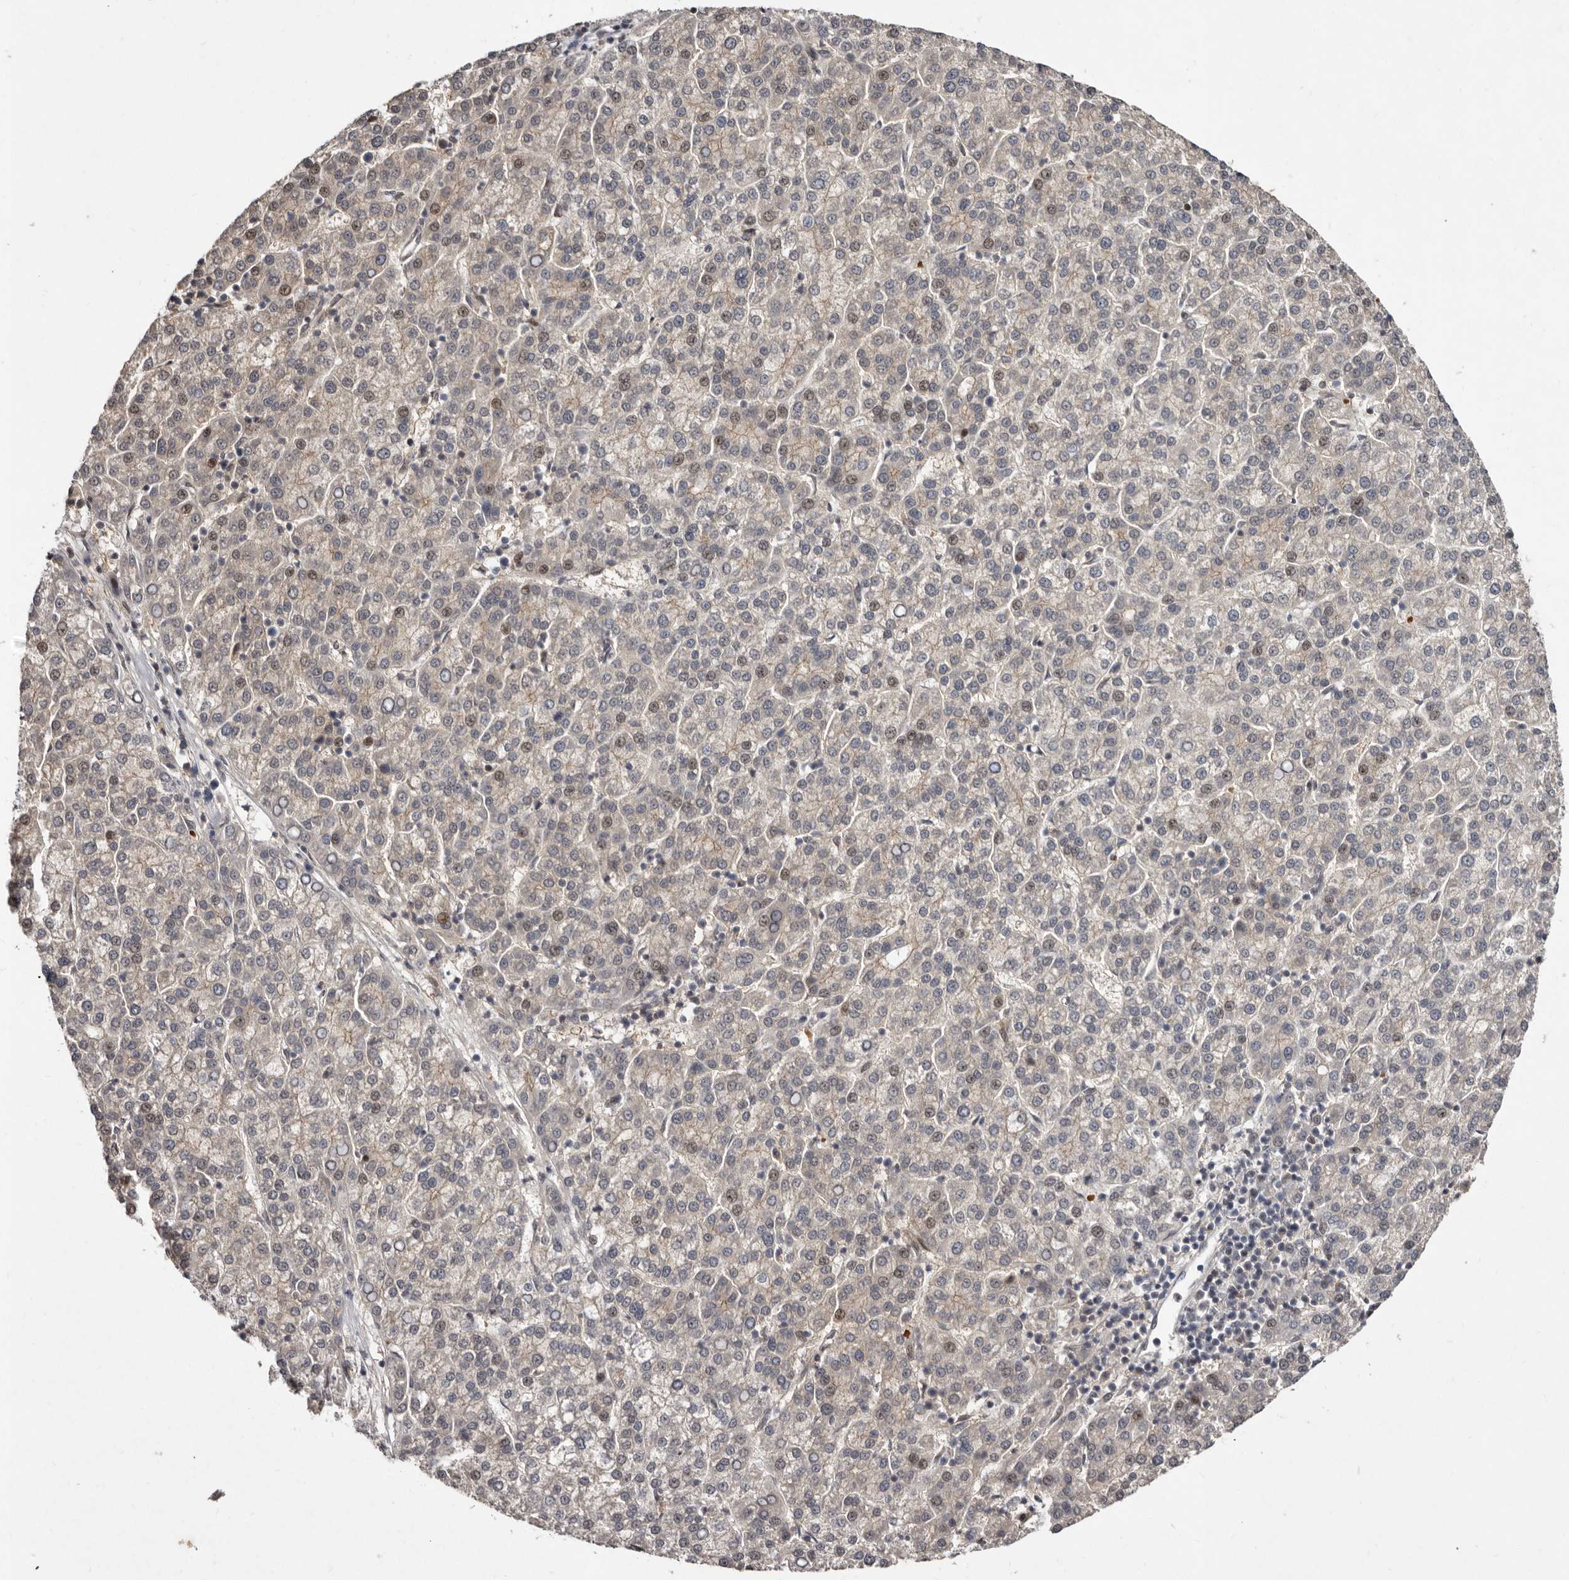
{"staining": {"intensity": "moderate", "quantity": "<25%", "location": "cytoplasmic/membranous,nuclear"}, "tissue": "liver cancer", "cell_type": "Tumor cells", "image_type": "cancer", "snomed": [{"axis": "morphology", "description": "Carcinoma, Hepatocellular, NOS"}, {"axis": "topography", "description": "Liver"}], "caption": "Hepatocellular carcinoma (liver) stained with a brown dye reveals moderate cytoplasmic/membranous and nuclear positive positivity in about <25% of tumor cells.", "gene": "ABL1", "patient": {"sex": "female", "age": 58}}